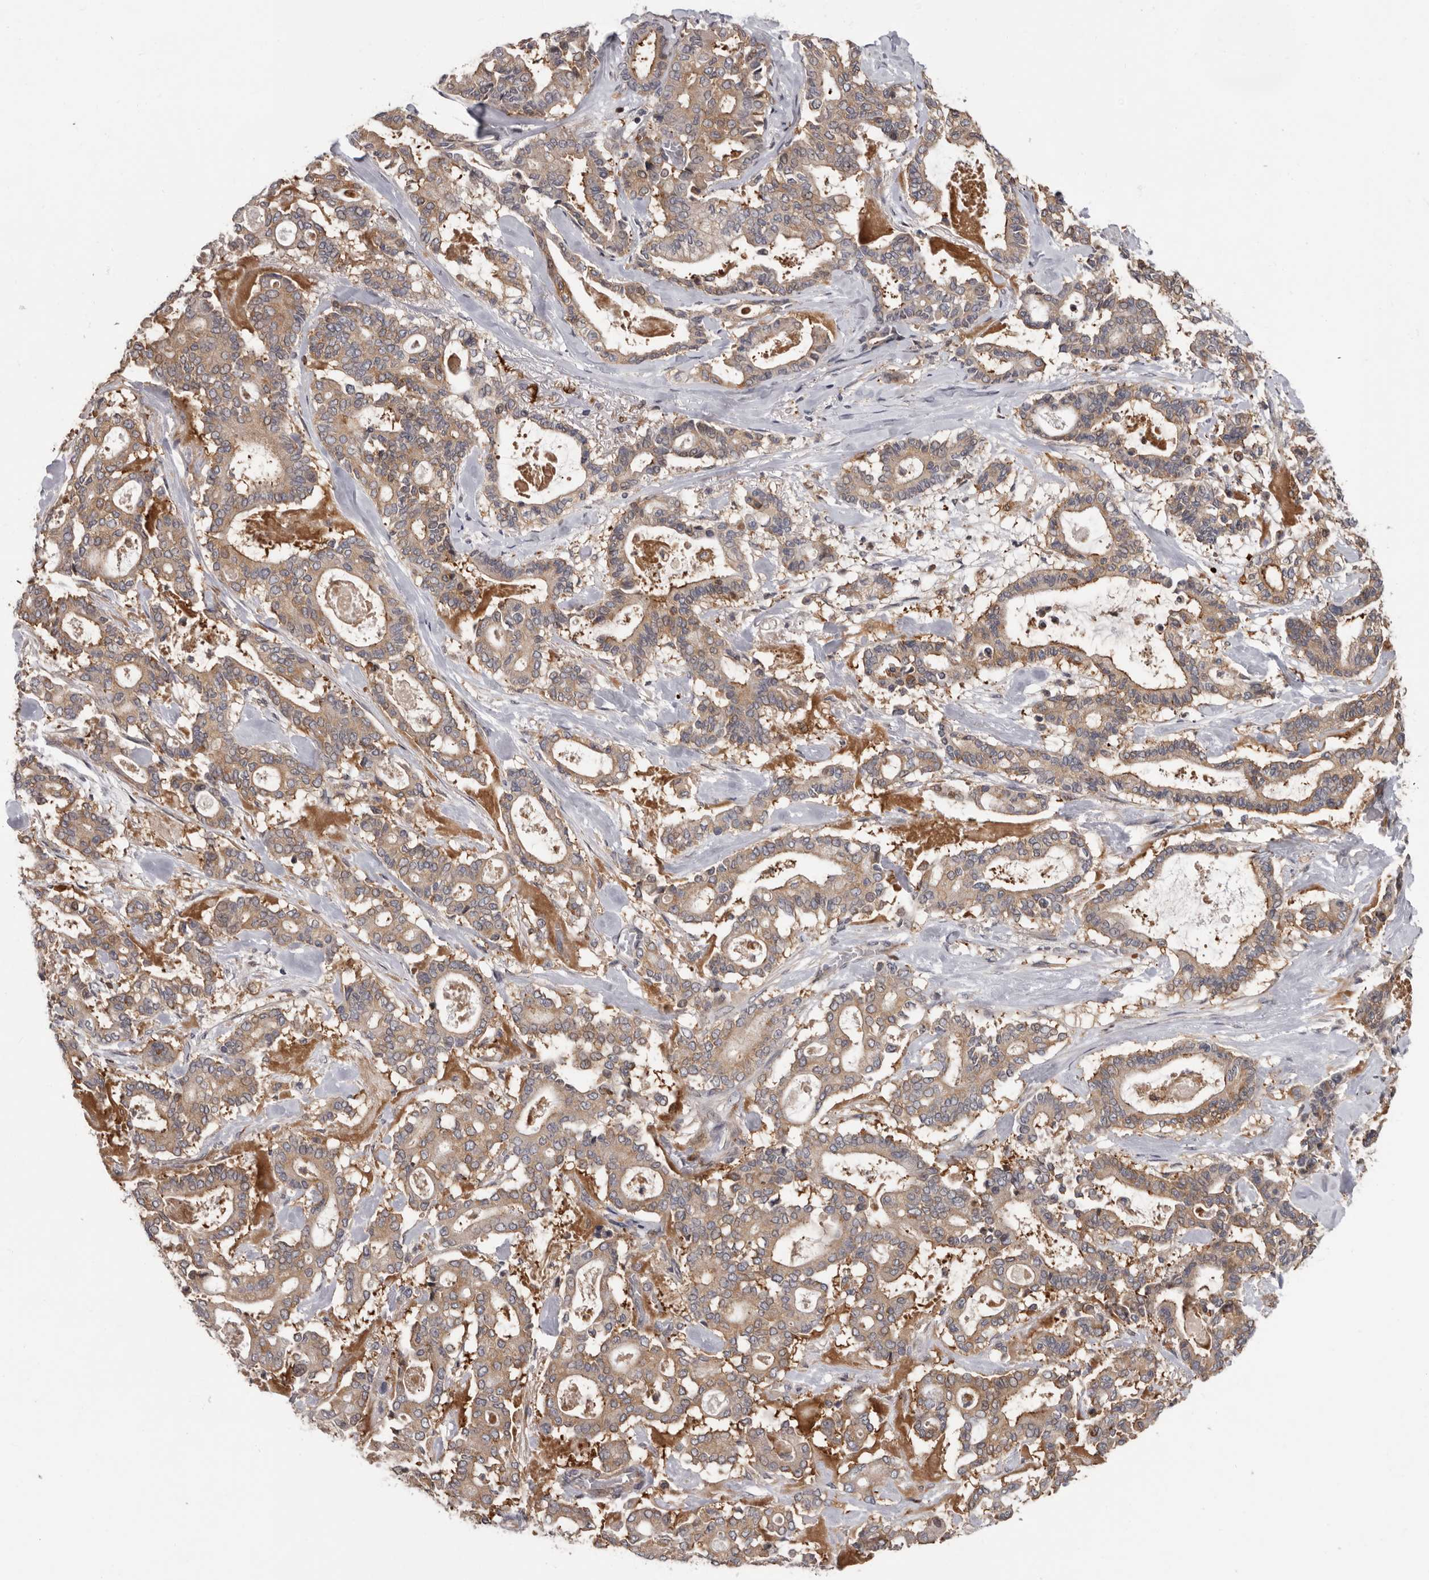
{"staining": {"intensity": "moderate", "quantity": ">75%", "location": "cytoplasmic/membranous"}, "tissue": "pancreatic cancer", "cell_type": "Tumor cells", "image_type": "cancer", "snomed": [{"axis": "morphology", "description": "Adenocarcinoma, NOS"}, {"axis": "topography", "description": "Pancreas"}], "caption": "IHC micrograph of human pancreatic adenocarcinoma stained for a protein (brown), which demonstrates medium levels of moderate cytoplasmic/membranous staining in approximately >75% of tumor cells.", "gene": "FGFR4", "patient": {"sex": "male", "age": 63}}